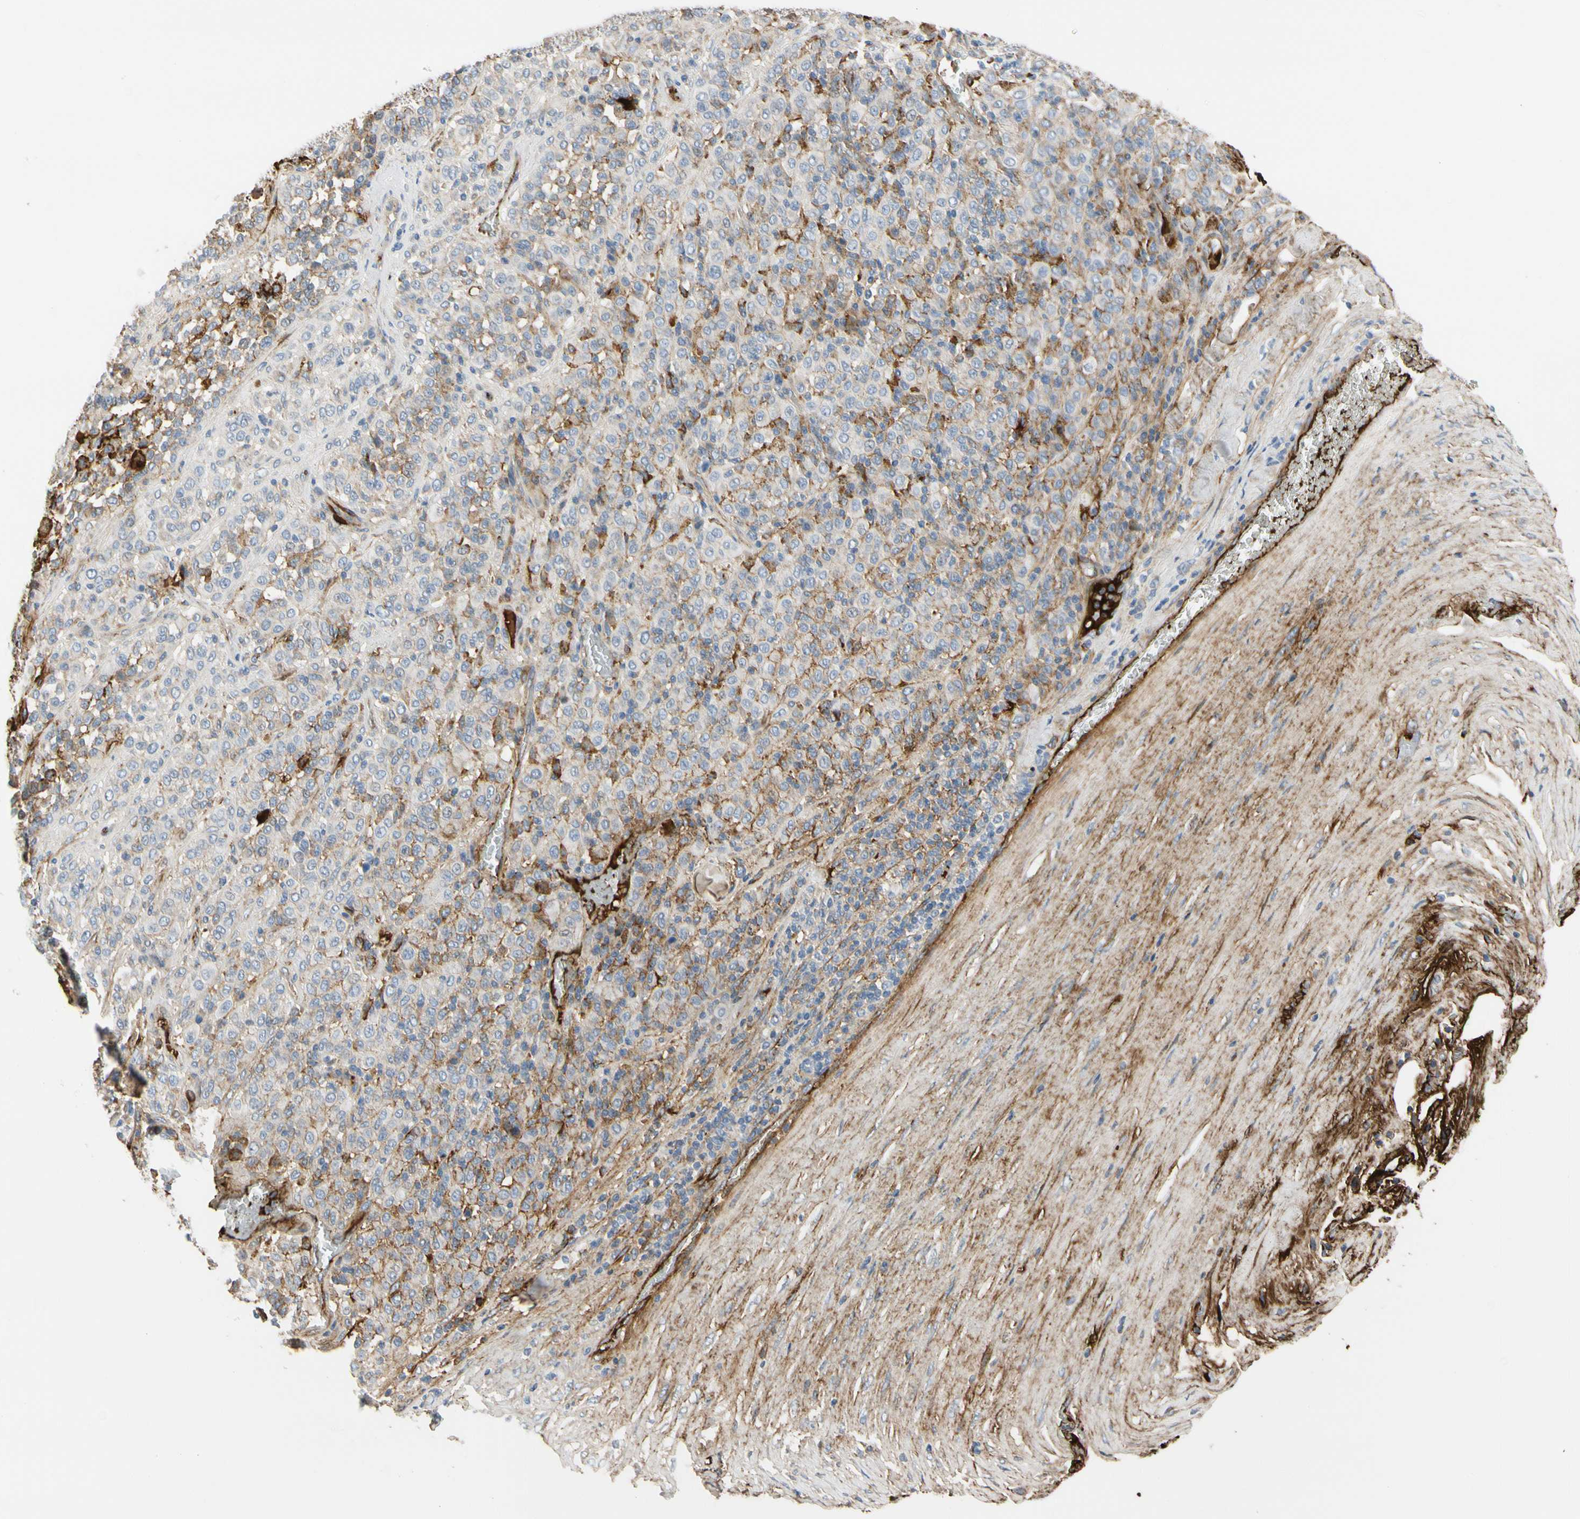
{"staining": {"intensity": "moderate", "quantity": "25%-75%", "location": "cytoplasmic/membranous"}, "tissue": "melanoma", "cell_type": "Tumor cells", "image_type": "cancer", "snomed": [{"axis": "morphology", "description": "Malignant melanoma, Metastatic site"}, {"axis": "topography", "description": "Pancreas"}], "caption": "Immunohistochemistry (IHC) (DAB) staining of human malignant melanoma (metastatic site) displays moderate cytoplasmic/membranous protein positivity in about 25%-75% of tumor cells.", "gene": "FGB", "patient": {"sex": "female", "age": 30}}